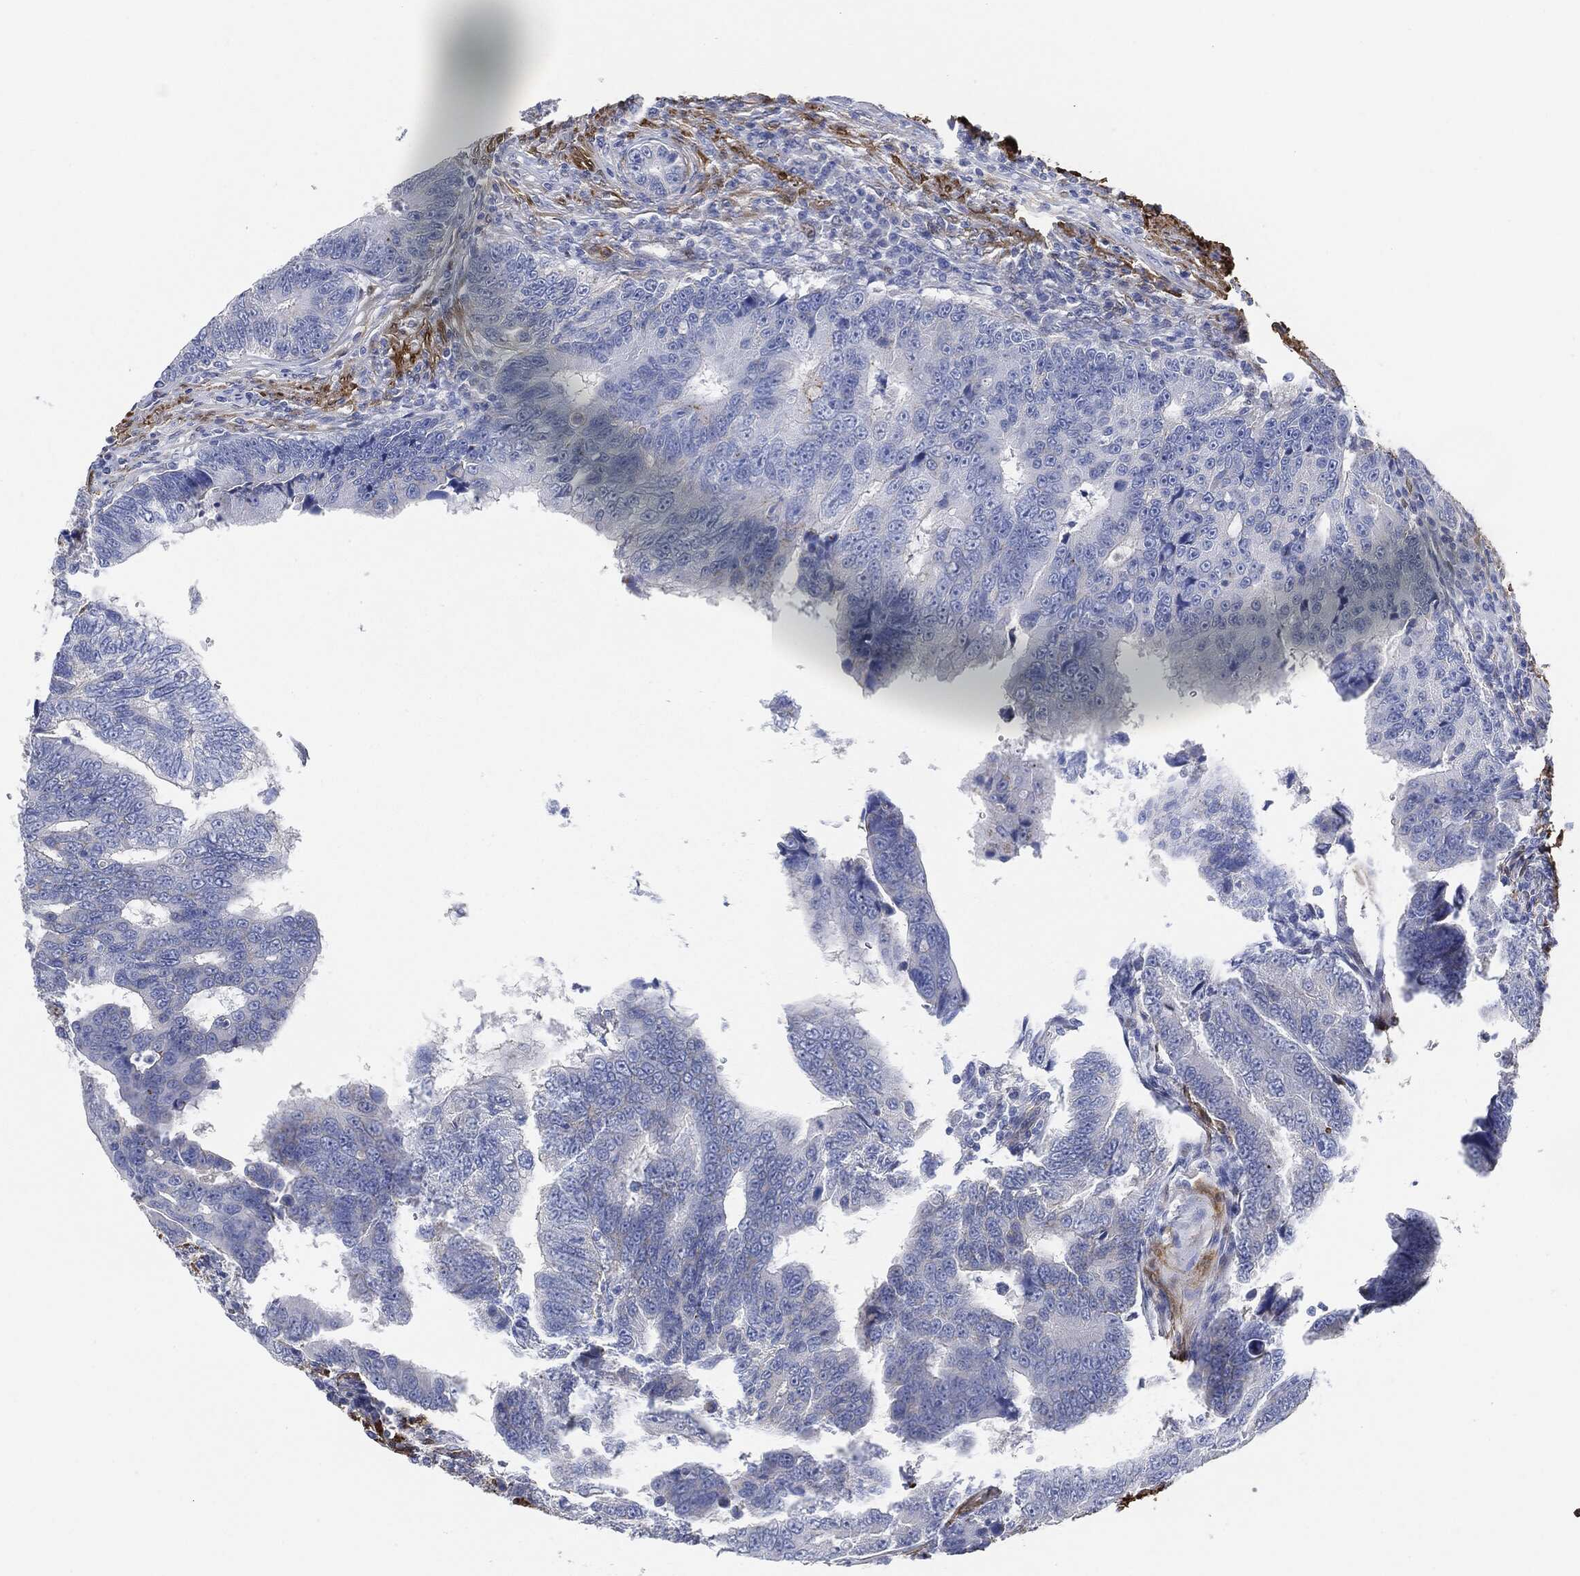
{"staining": {"intensity": "negative", "quantity": "none", "location": "none"}, "tissue": "colorectal cancer", "cell_type": "Tumor cells", "image_type": "cancer", "snomed": [{"axis": "morphology", "description": "Adenocarcinoma, NOS"}, {"axis": "topography", "description": "Colon"}], "caption": "An image of colorectal adenocarcinoma stained for a protein exhibits no brown staining in tumor cells.", "gene": "TAGLN", "patient": {"sex": "female", "age": 72}}